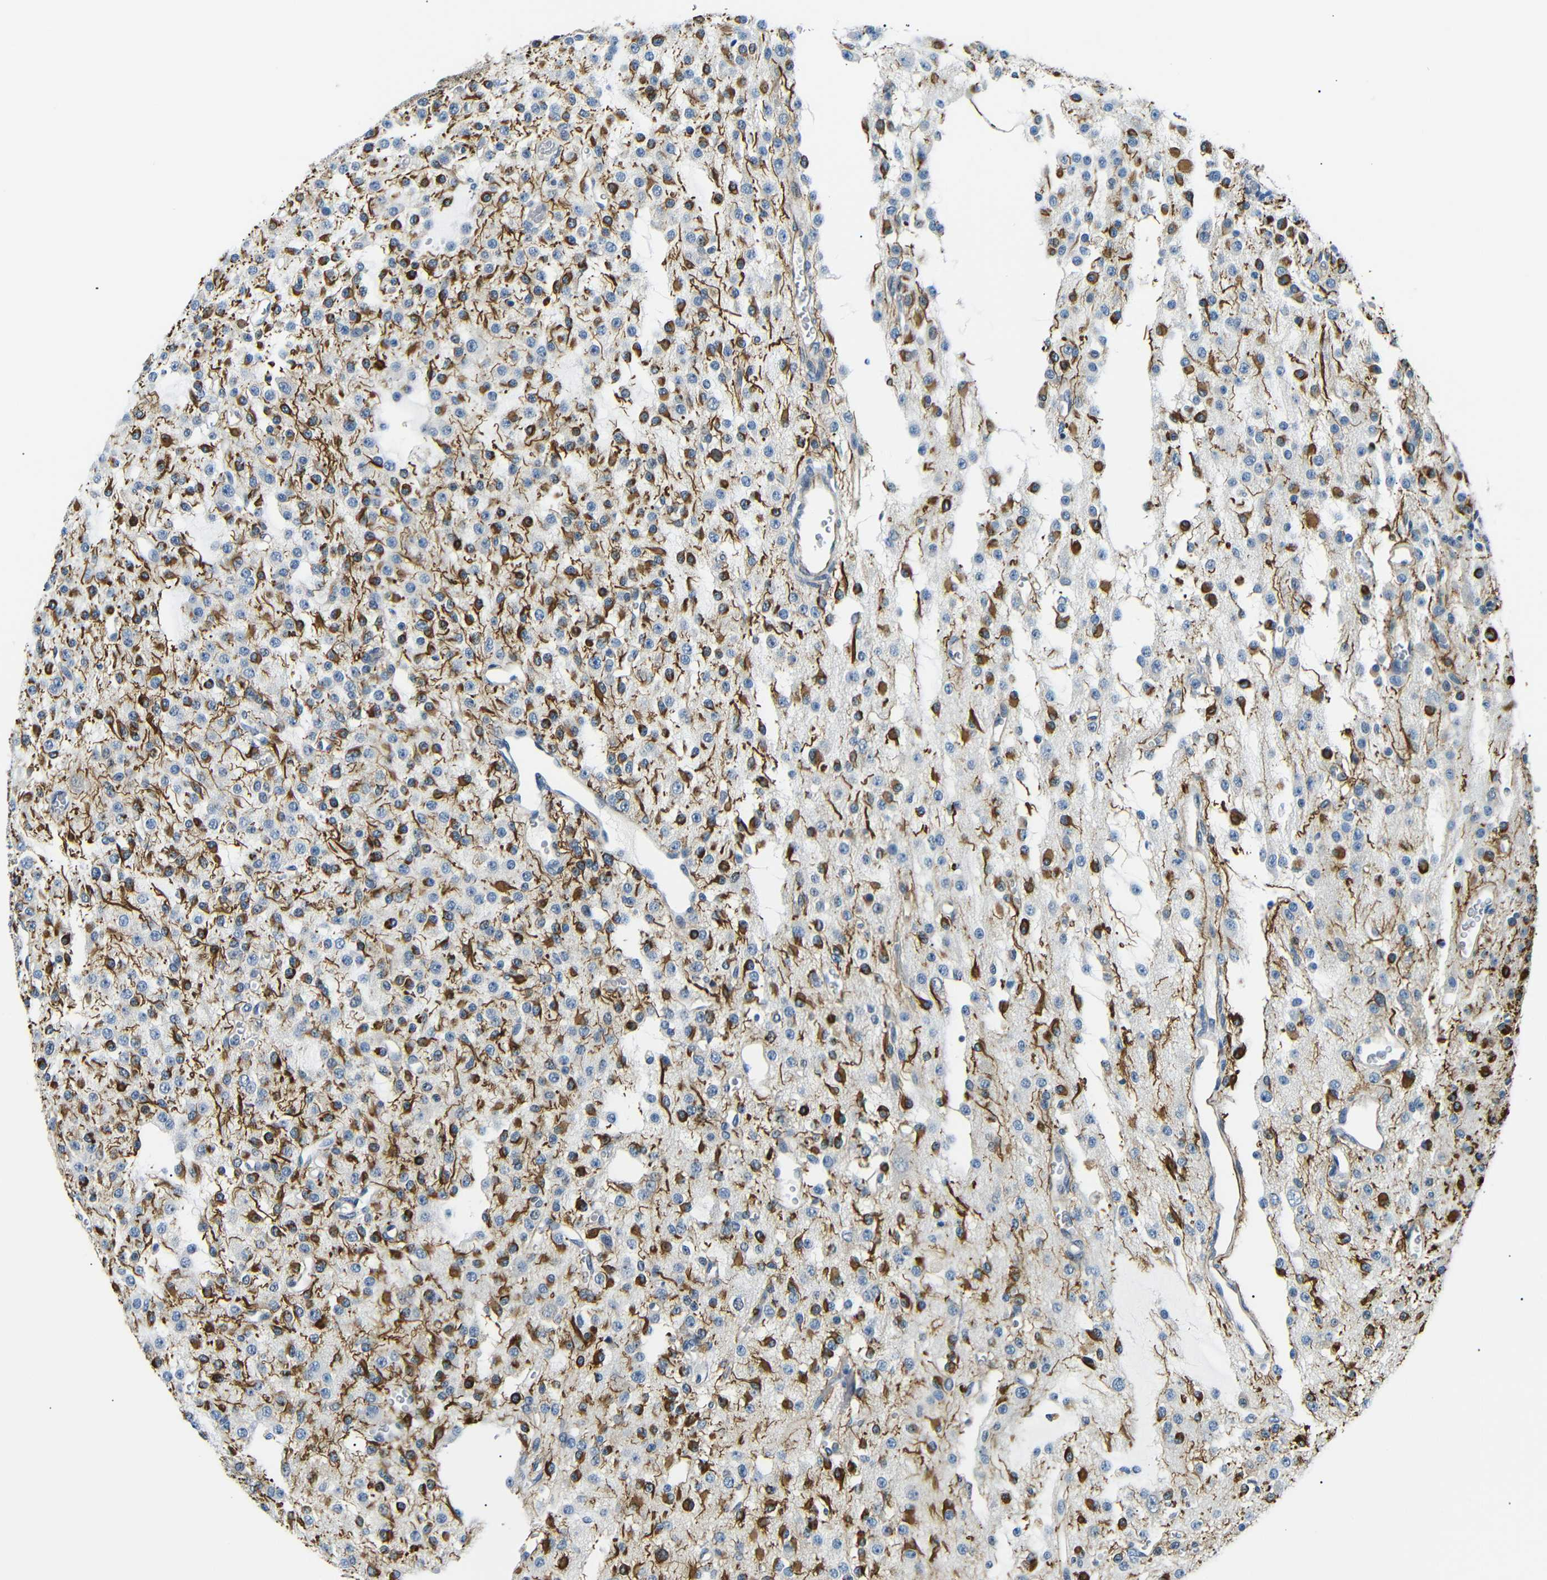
{"staining": {"intensity": "strong", "quantity": "<25%", "location": "cytoplasmic/membranous"}, "tissue": "glioma", "cell_type": "Tumor cells", "image_type": "cancer", "snomed": [{"axis": "morphology", "description": "Glioma, malignant, Low grade"}, {"axis": "topography", "description": "Brain"}], "caption": "Protein staining of glioma tissue demonstrates strong cytoplasmic/membranous staining in approximately <25% of tumor cells.", "gene": "TAFA1", "patient": {"sex": "male", "age": 38}}